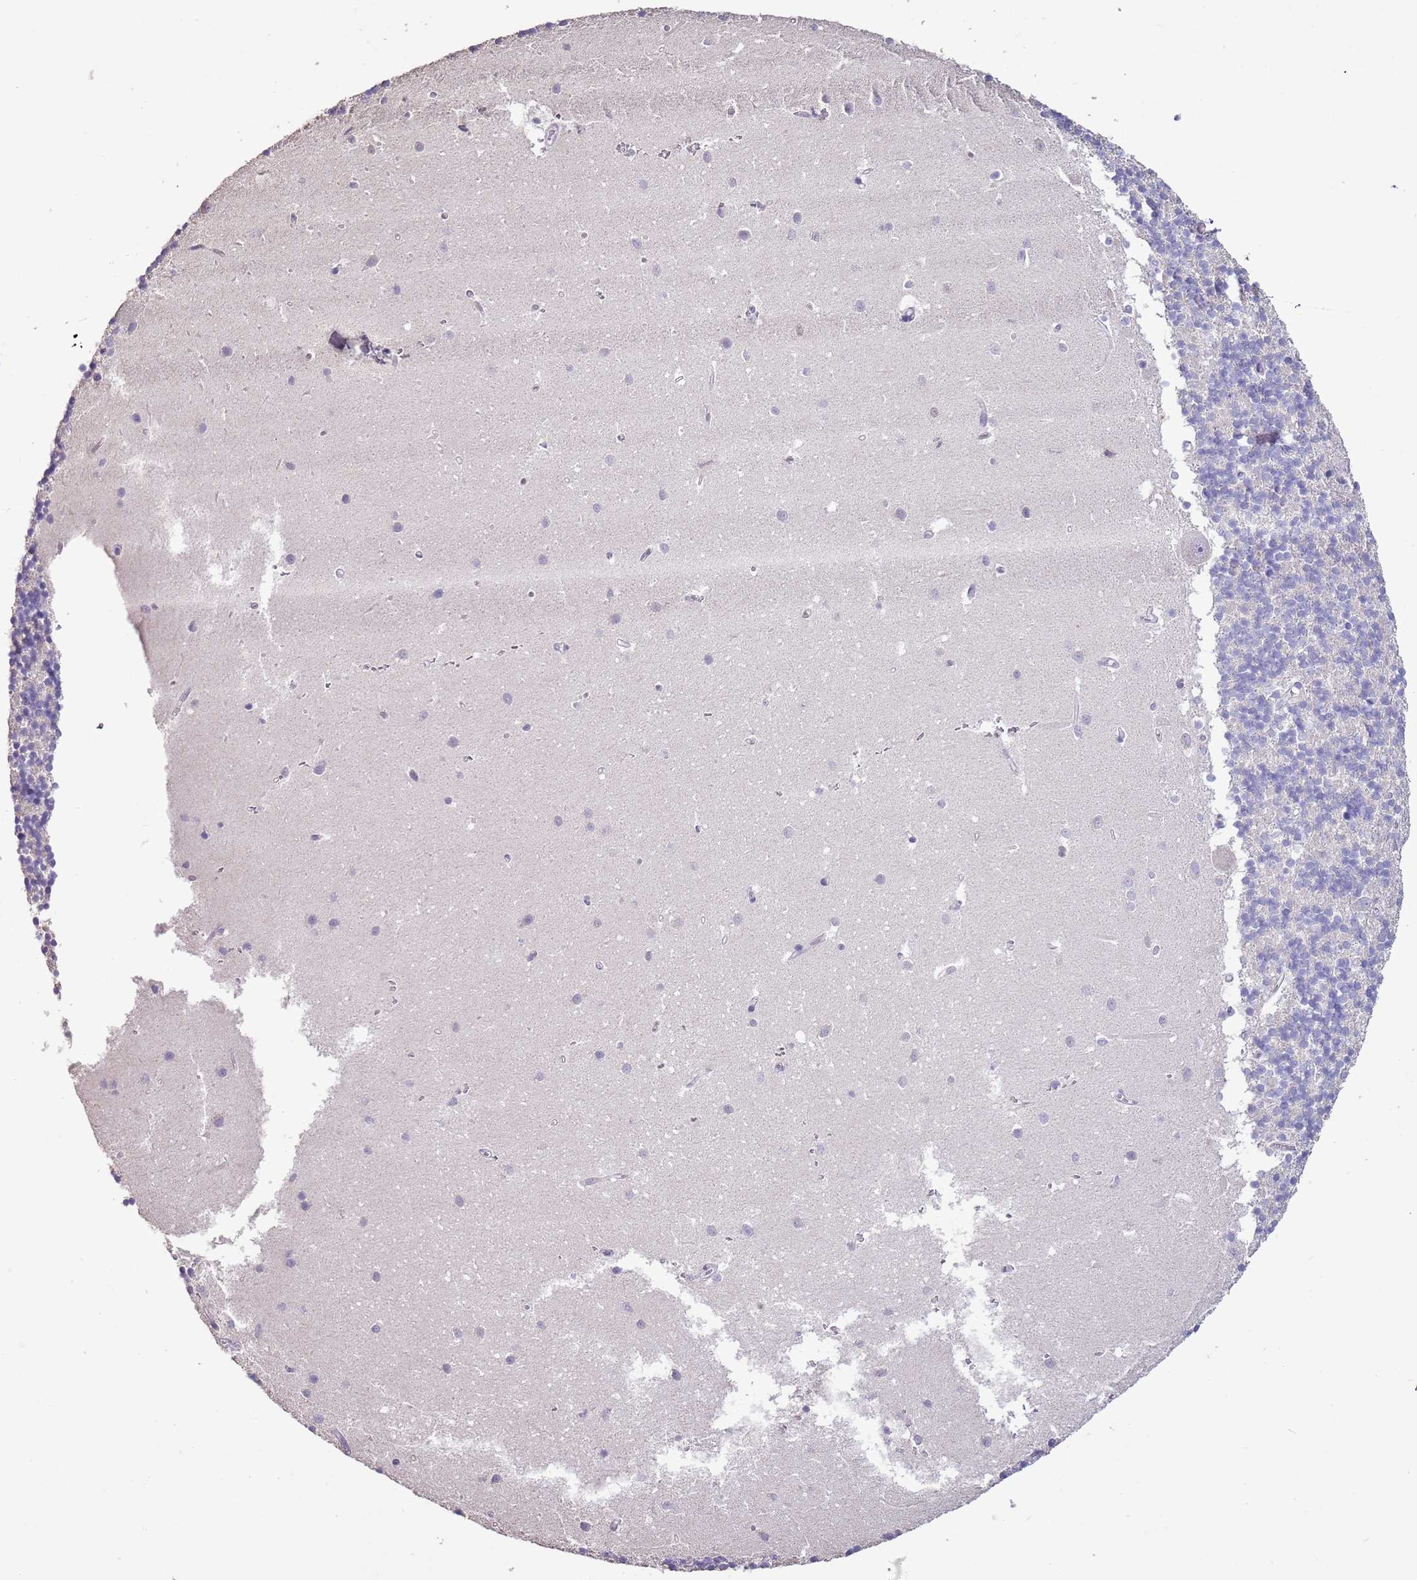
{"staining": {"intensity": "negative", "quantity": "none", "location": "none"}, "tissue": "cerebellum", "cell_type": "Cells in granular layer", "image_type": "normal", "snomed": [{"axis": "morphology", "description": "Normal tissue, NOS"}, {"axis": "topography", "description": "Cerebellum"}], "caption": "This is an immunohistochemistry photomicrograph of normal human cerebellum. There is no expression in cells in granular layer.", "gene": "BLOC1S2", "patient": {"sex": "male", "age": 54}}